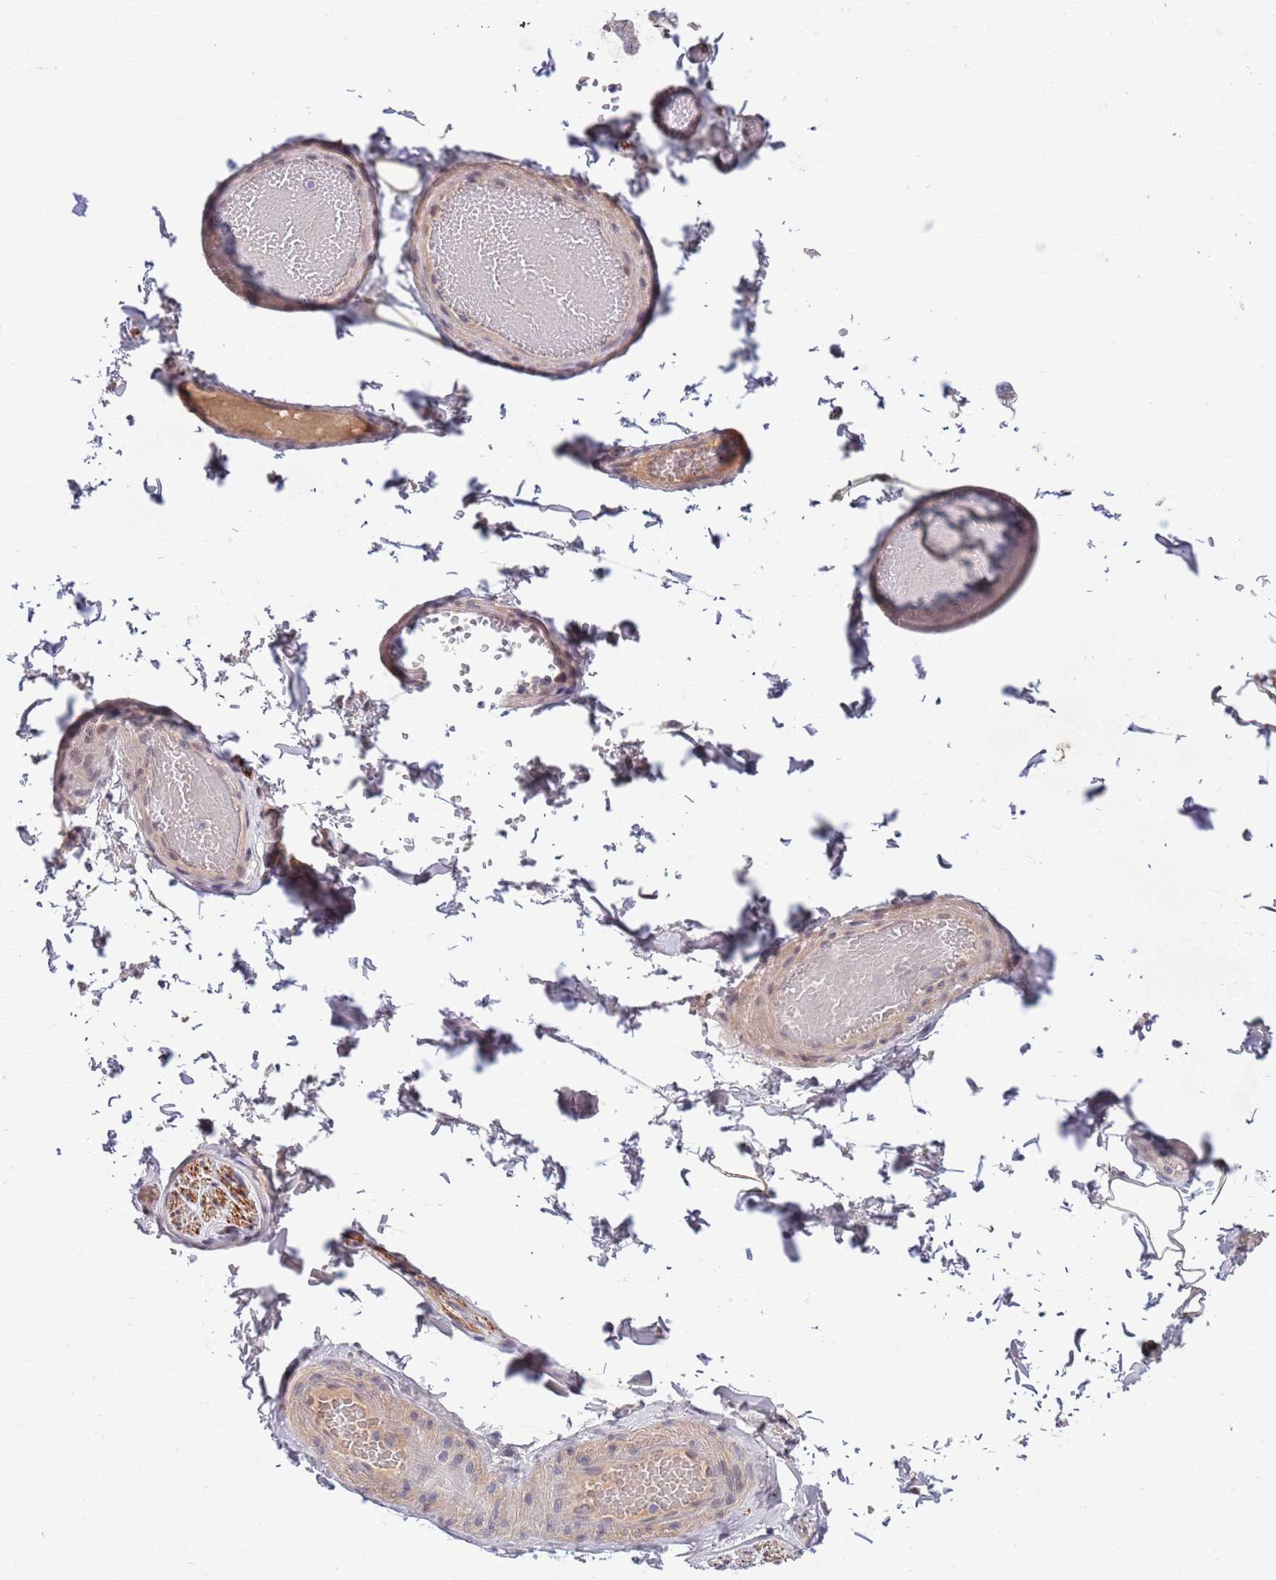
{"staining": {"intensity": "negative", "quantity": "none", "location": "none"}, "tissue": "adipose tissue", "cell_type": "Adipocytes", "image_type": "normal", "snomed": [{"axis": "morphology", "description": "Normal tissue, NOS"}, {"axis": "topography", "description": "Soft tissue"}, {"axis": "topography", "description": "Vascular tissue"}, {"axis": "topography", "description": "Peripheral nerve tissue"}], "caption": "Benign adipose tissue was stained to show a protein in brown. There is no significant staining in adipocytes. (DAB (3,3'-diaminobenzidine) immunohistochemistry visualized using brightfield microscopy, high magnification).", "gene": "NLRP6", "patient": {"sex": "male", "age": 32}}